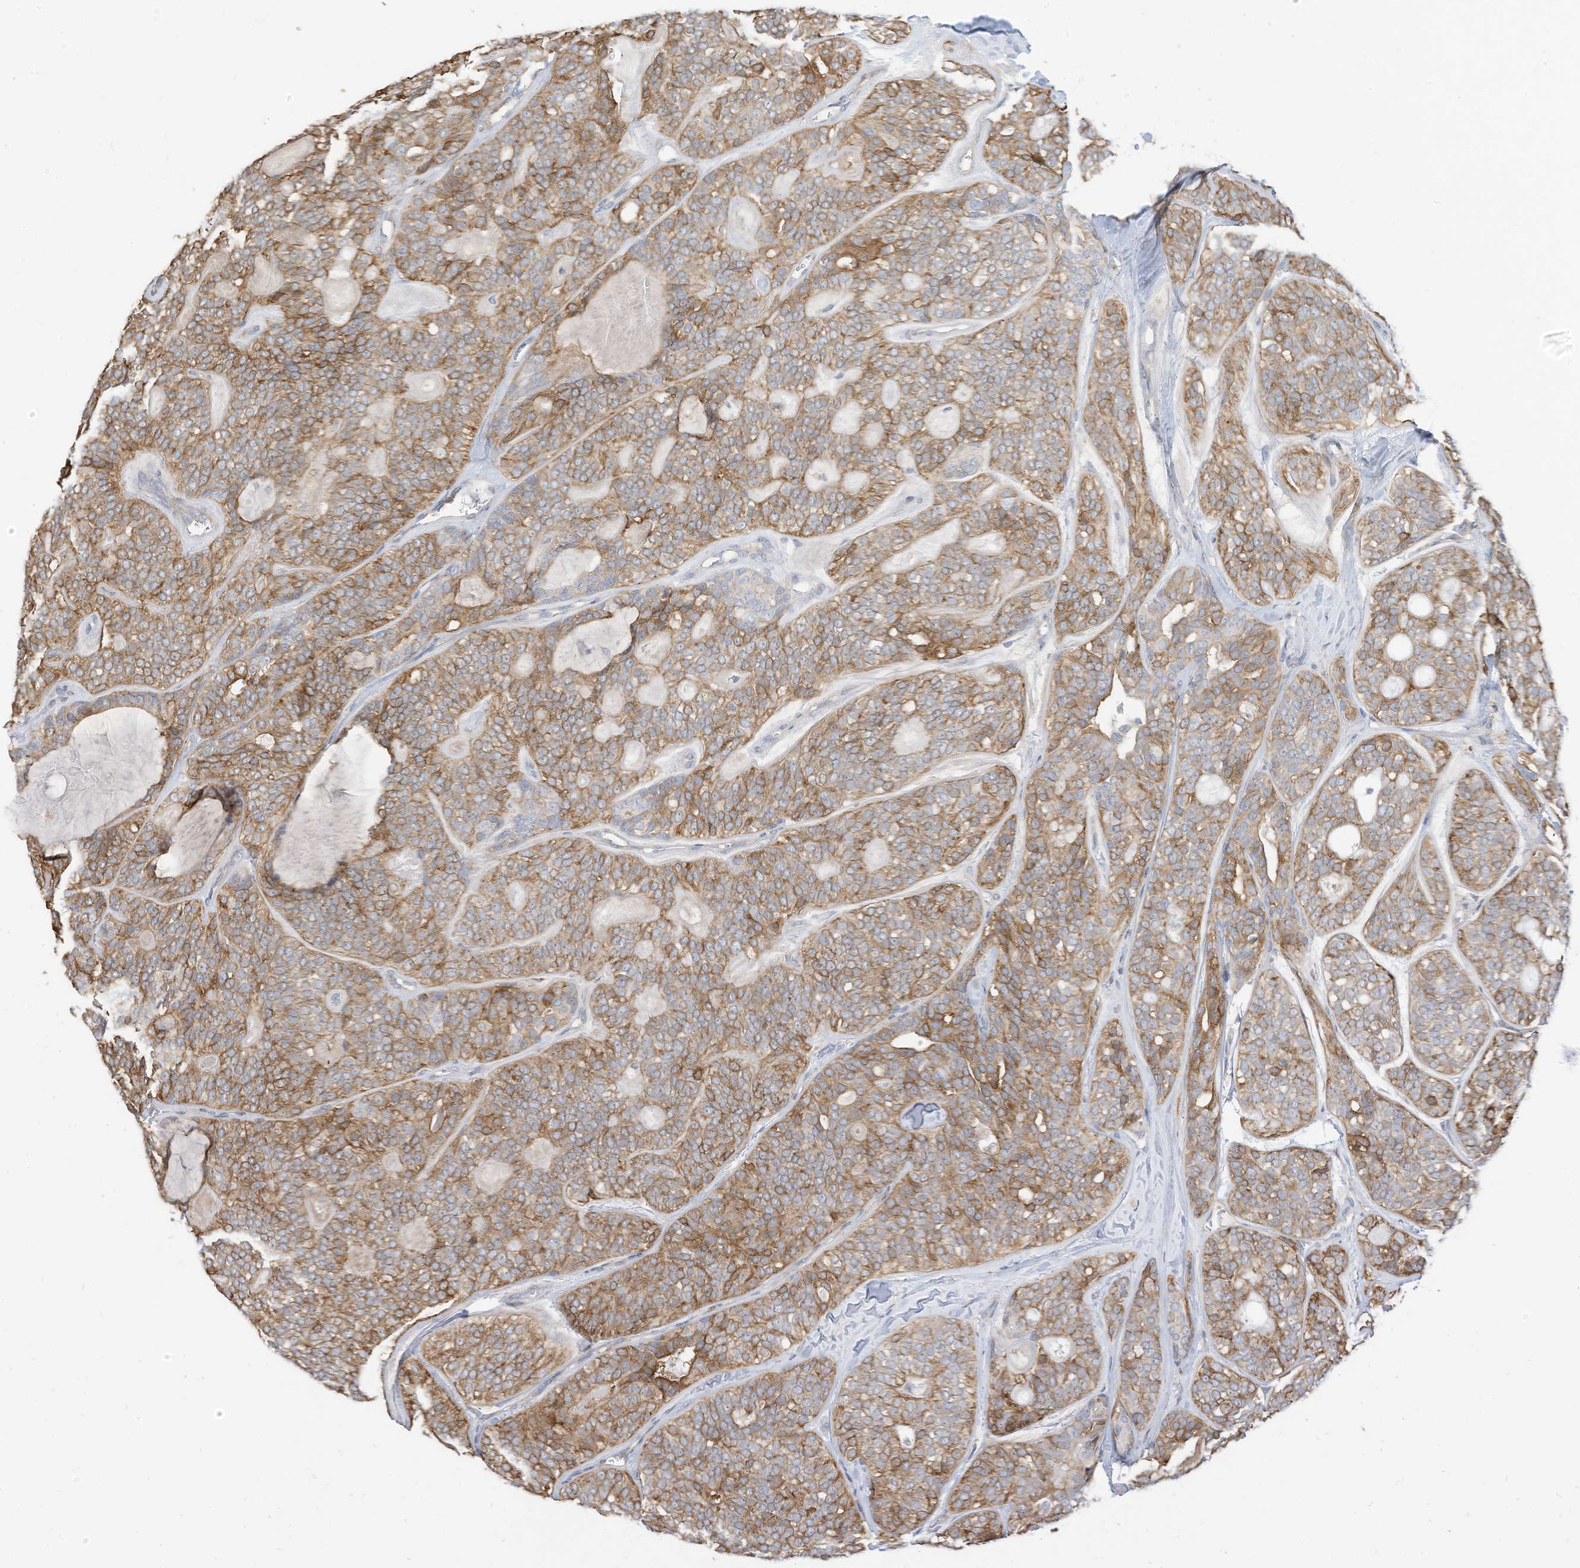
{"staining": {"intensity": "moderate", "quantity": ">75%", "location": "cytoplasmic/membranous"}, "tissue": "head and neck cancer", "cell_type": "Tumor cells", "image_type": "cancer", "snomed": [{"axis": "morphology", "description": "Adenocarcinoma, NOS"}, {"axis": "topography", "description": "Head-Neck"}], "caption": "Immunohistochemistry histopathology image of neoplastic tissue: human head and neck cancer (adenocarcinoma) stained using immunohistochemistry (IHC) demonstrates medium levels of moderate protein expression localized specifically in the cytoplasmic/membranous of tumor cells, appearing as a cytoplasmic/membranous brown color.", "gene": "ATP13A1", "patient": {"sex": "male", "age": 66}}